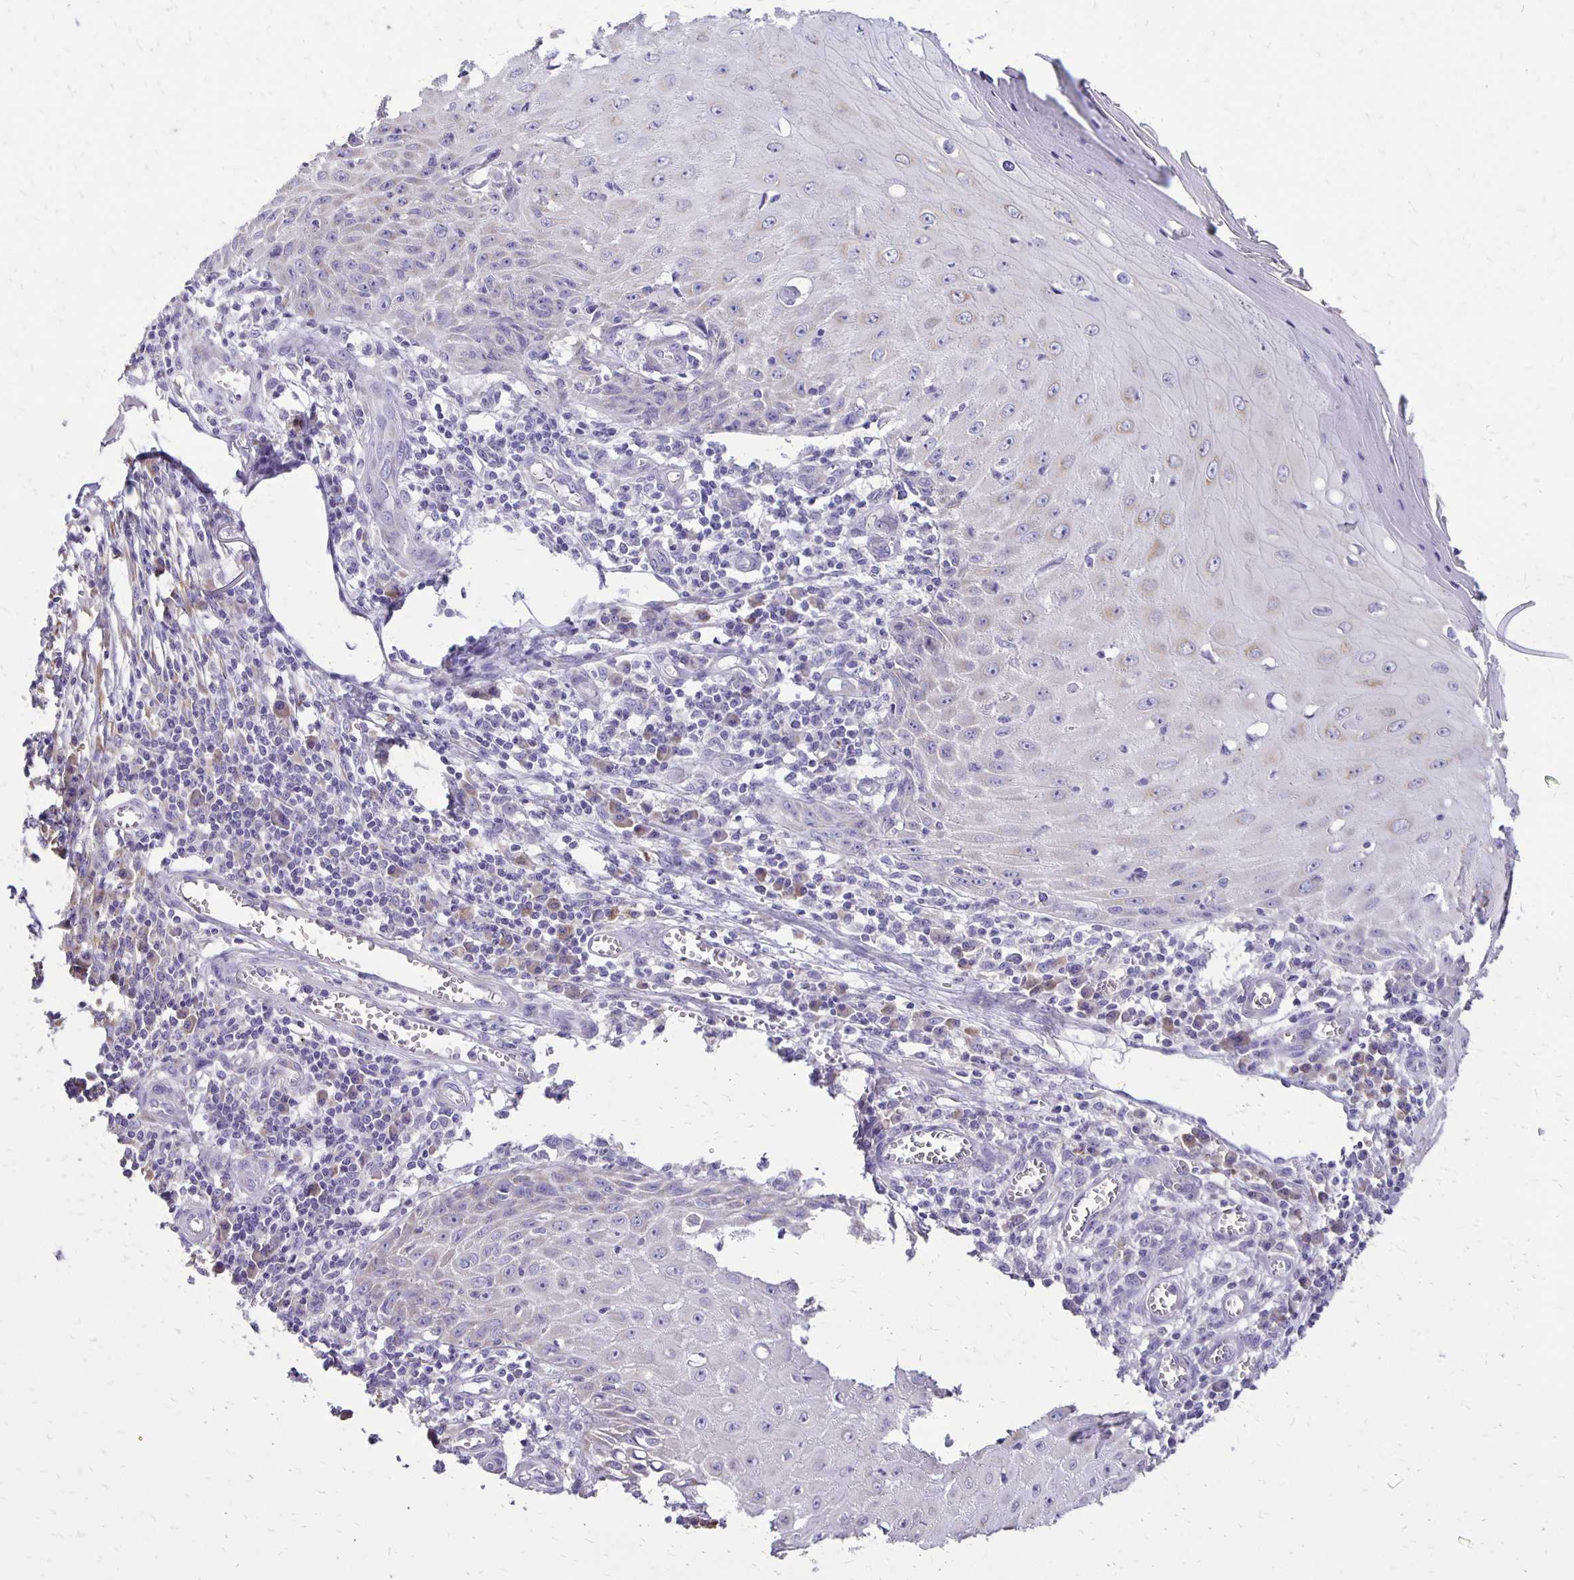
{"staining": {"intensity": "weak", "quantity": "<25%", "location": "cytoplasmic/membranous"}, "tissue": "skin cancer", "cell_type": "Tumor cells", "image_type": "cancer", "snomed": [{"axis": "morphology", "description": "Squamous cell carcinoma, NOS"}, {"axis": "topography", "description": "Skin"}], "caption": "Immunohistochemical staining of human skin cancer exhibits no significant expression in tumor cells. (Brightfield microscopy of DAB IHC at high magnification).", "gene": "ANKRD45", "patient": {"sex": "female", "age": 73}}